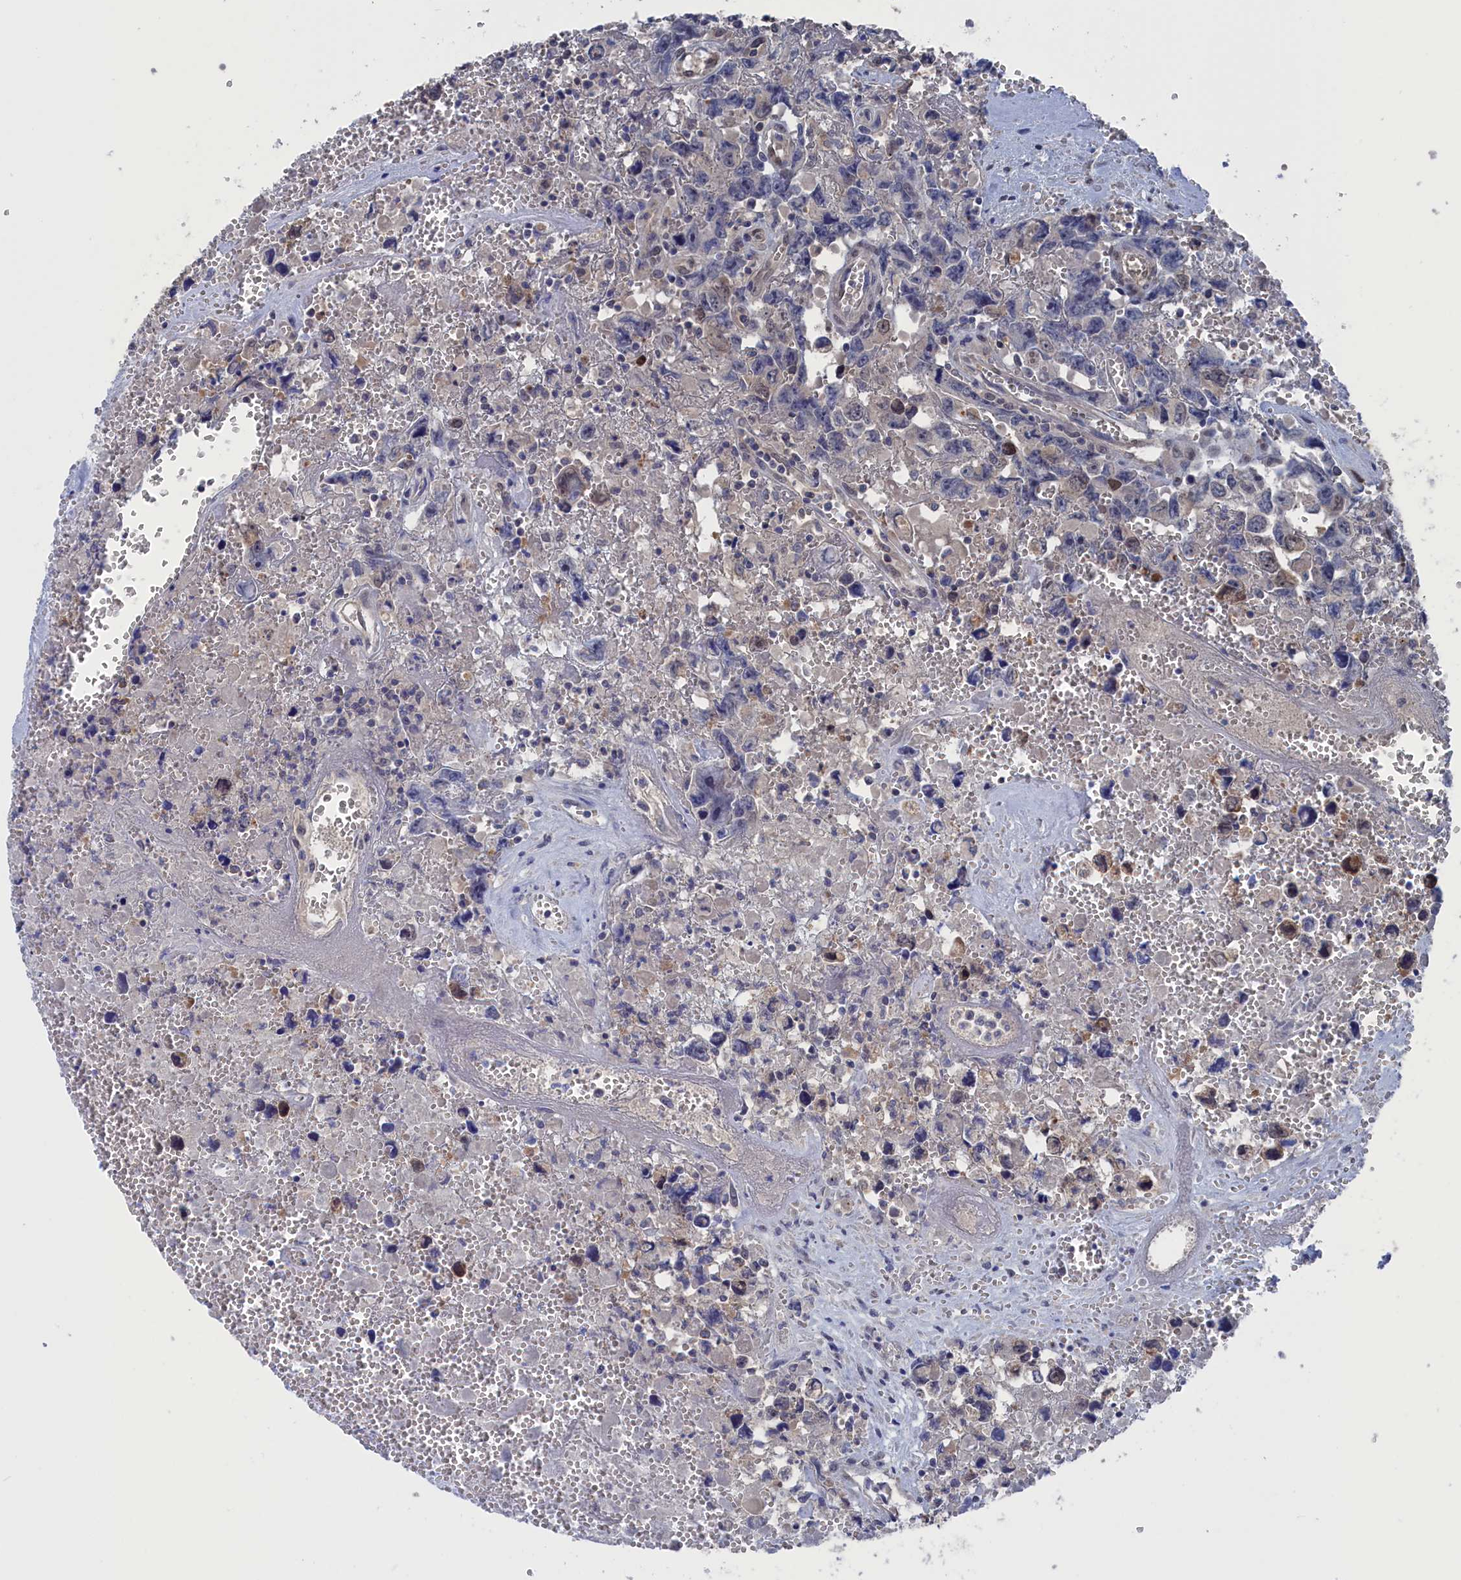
{"staining": {"intensity": "negative", "quantity": "none", "location": "none"}, "tissue": "testis cancer", "cell_type": "Tumor cells", "image_type": "cancer", "snomed": [{"axis": "morphology", "description": "Carcinoma, Embryonal, NOS"}, {"axis": "topography", "description": "Testis"}], "caption": "The image demonstrates no staining of tumor cells in embryonal carcinoma (testis).", "gene": "NUTF2", "patient": {"sex": "male", "age": 31}}